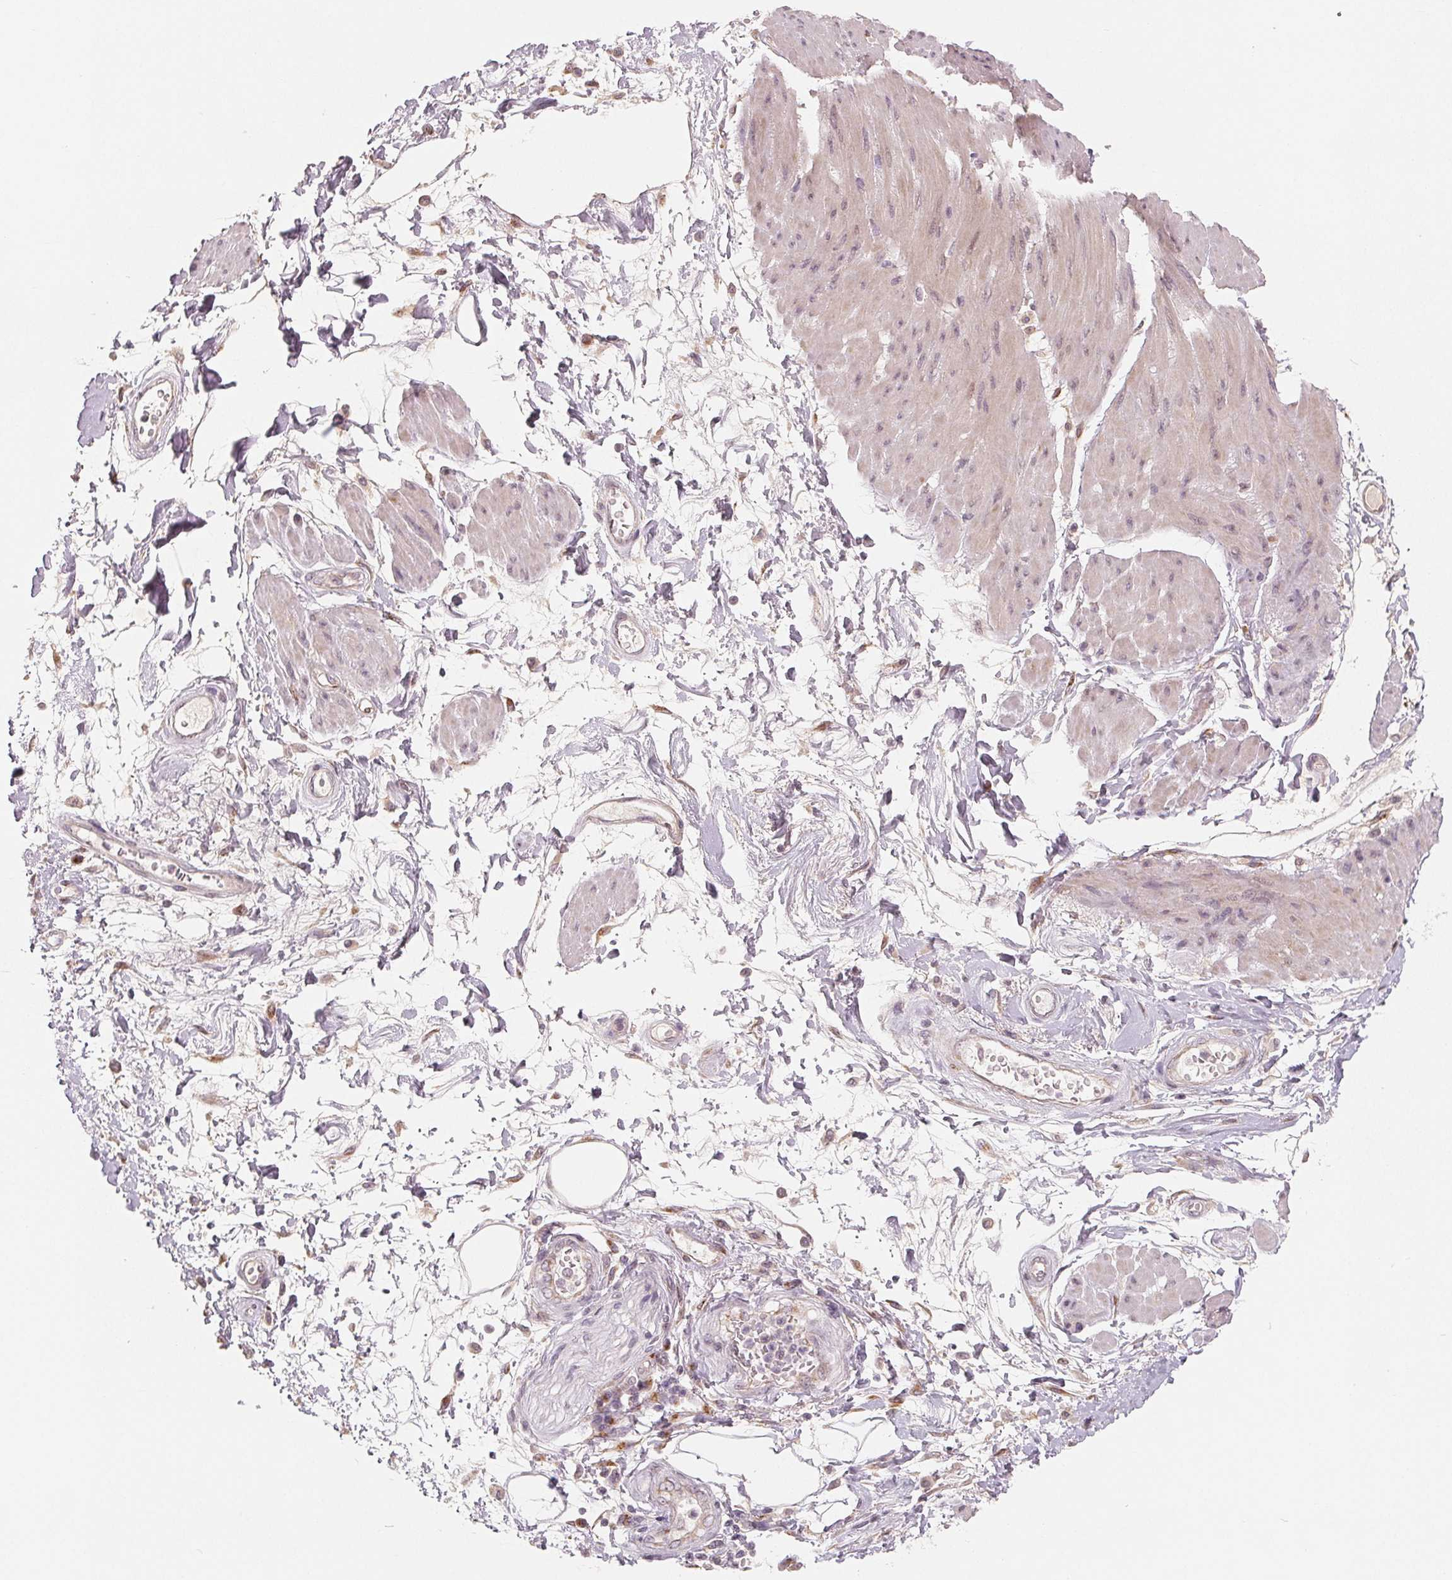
{"staining": {"intensity": "weak", "quantity": "25%-75%", "location": "cytoplasmic/membranous"}, "tissue": "adipose tissue", "cell_type": "Adipocytes", "image_type": "normal", "snomed": [{"axis": "morphology", "description": "Normal tissue, NOS"}, {"axis": "topography", "description": "Urinary bladder"}, {"axis": "topography", "description": "Peripheral nerve tissue"}], "caption": "Immunohistochemical staining of unremarkable adipose tissue exhibits weak cytoplasmic/membranous protein expression in about 25%-75% of adipocytes.", "gene": "TMSB15B", "patient": {"sex": "female", "age": 60}}